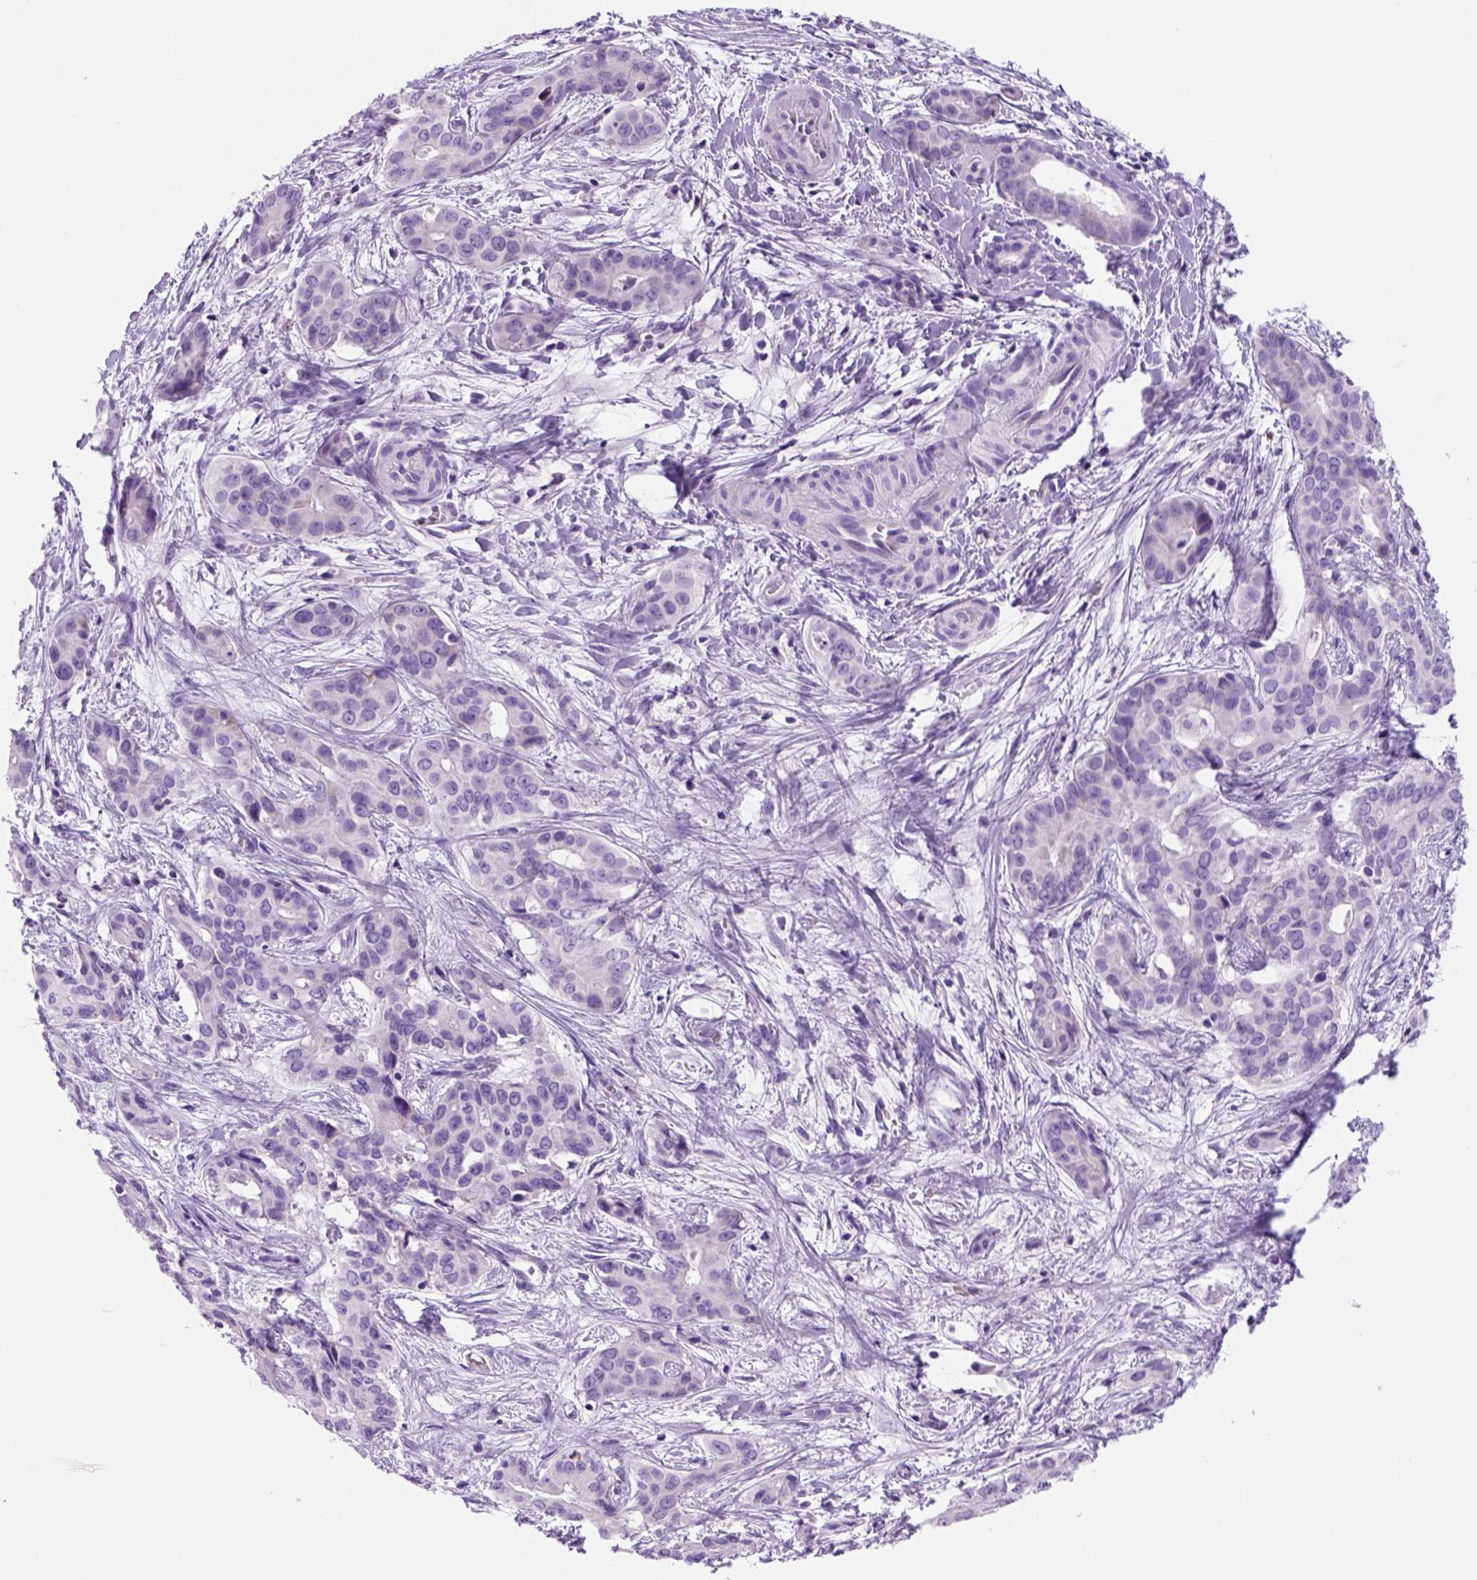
{"staining": {"intensity": "negative", "quantity": "none", "location": "none"}, "tissue": "liver cancer", "cell_type": "Tumor cells", "image_type": "cancer", "snomed": [{"axis": "morphology", "description": "Cholangiocarcinoma"}, {"axis": "topography", "description": "Liver"}], "caption": "Immunohistochemical staining of liver cancer shows no significant positivity in tumor cells. (DAB immunohistochemistry, high magnification).", "gene": "HHIPL2", "patient": {"sex": "female", "age": 65}}